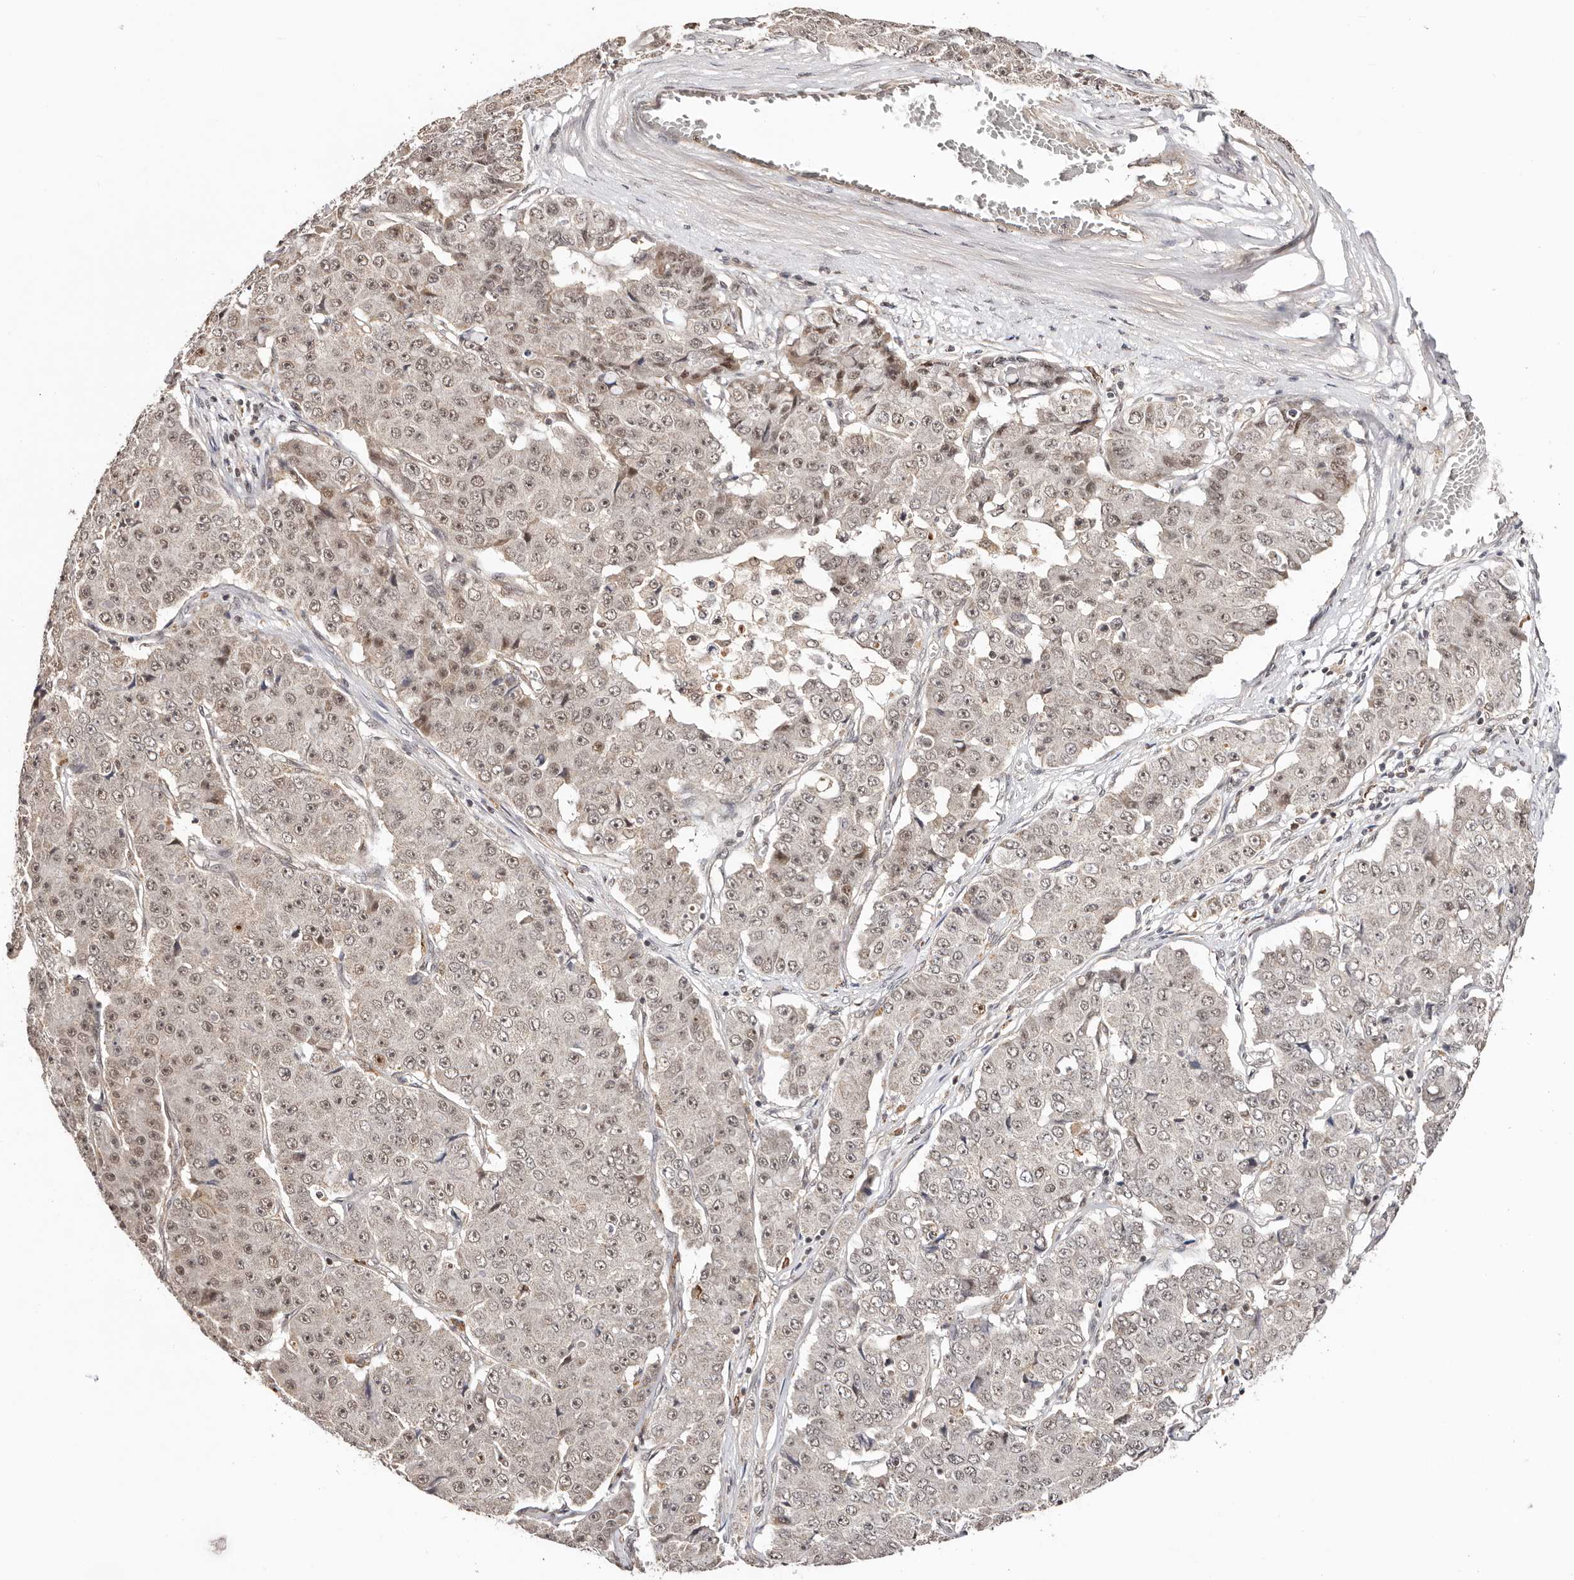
{"staining": {"intensity": "weak", "quantity": "25%-75%", "location": "nuclear"}, "tissue": "pancreatic cancer", "cell_type": "Tumor cells", "image_type": "cancer", "snomed": [{"axis": "morphology", "description": "Adenocarcinoma, NOS"}, {"axis": "topography", "description": "Pancreas"}], "caption": "IHC of human pancreatic cancer displays low levels of weak nuclear expression in approximately 25%-75% of tumor cells.", "gene": "CTNNBL1", "patient": {"sex": "male", "age": 50}}